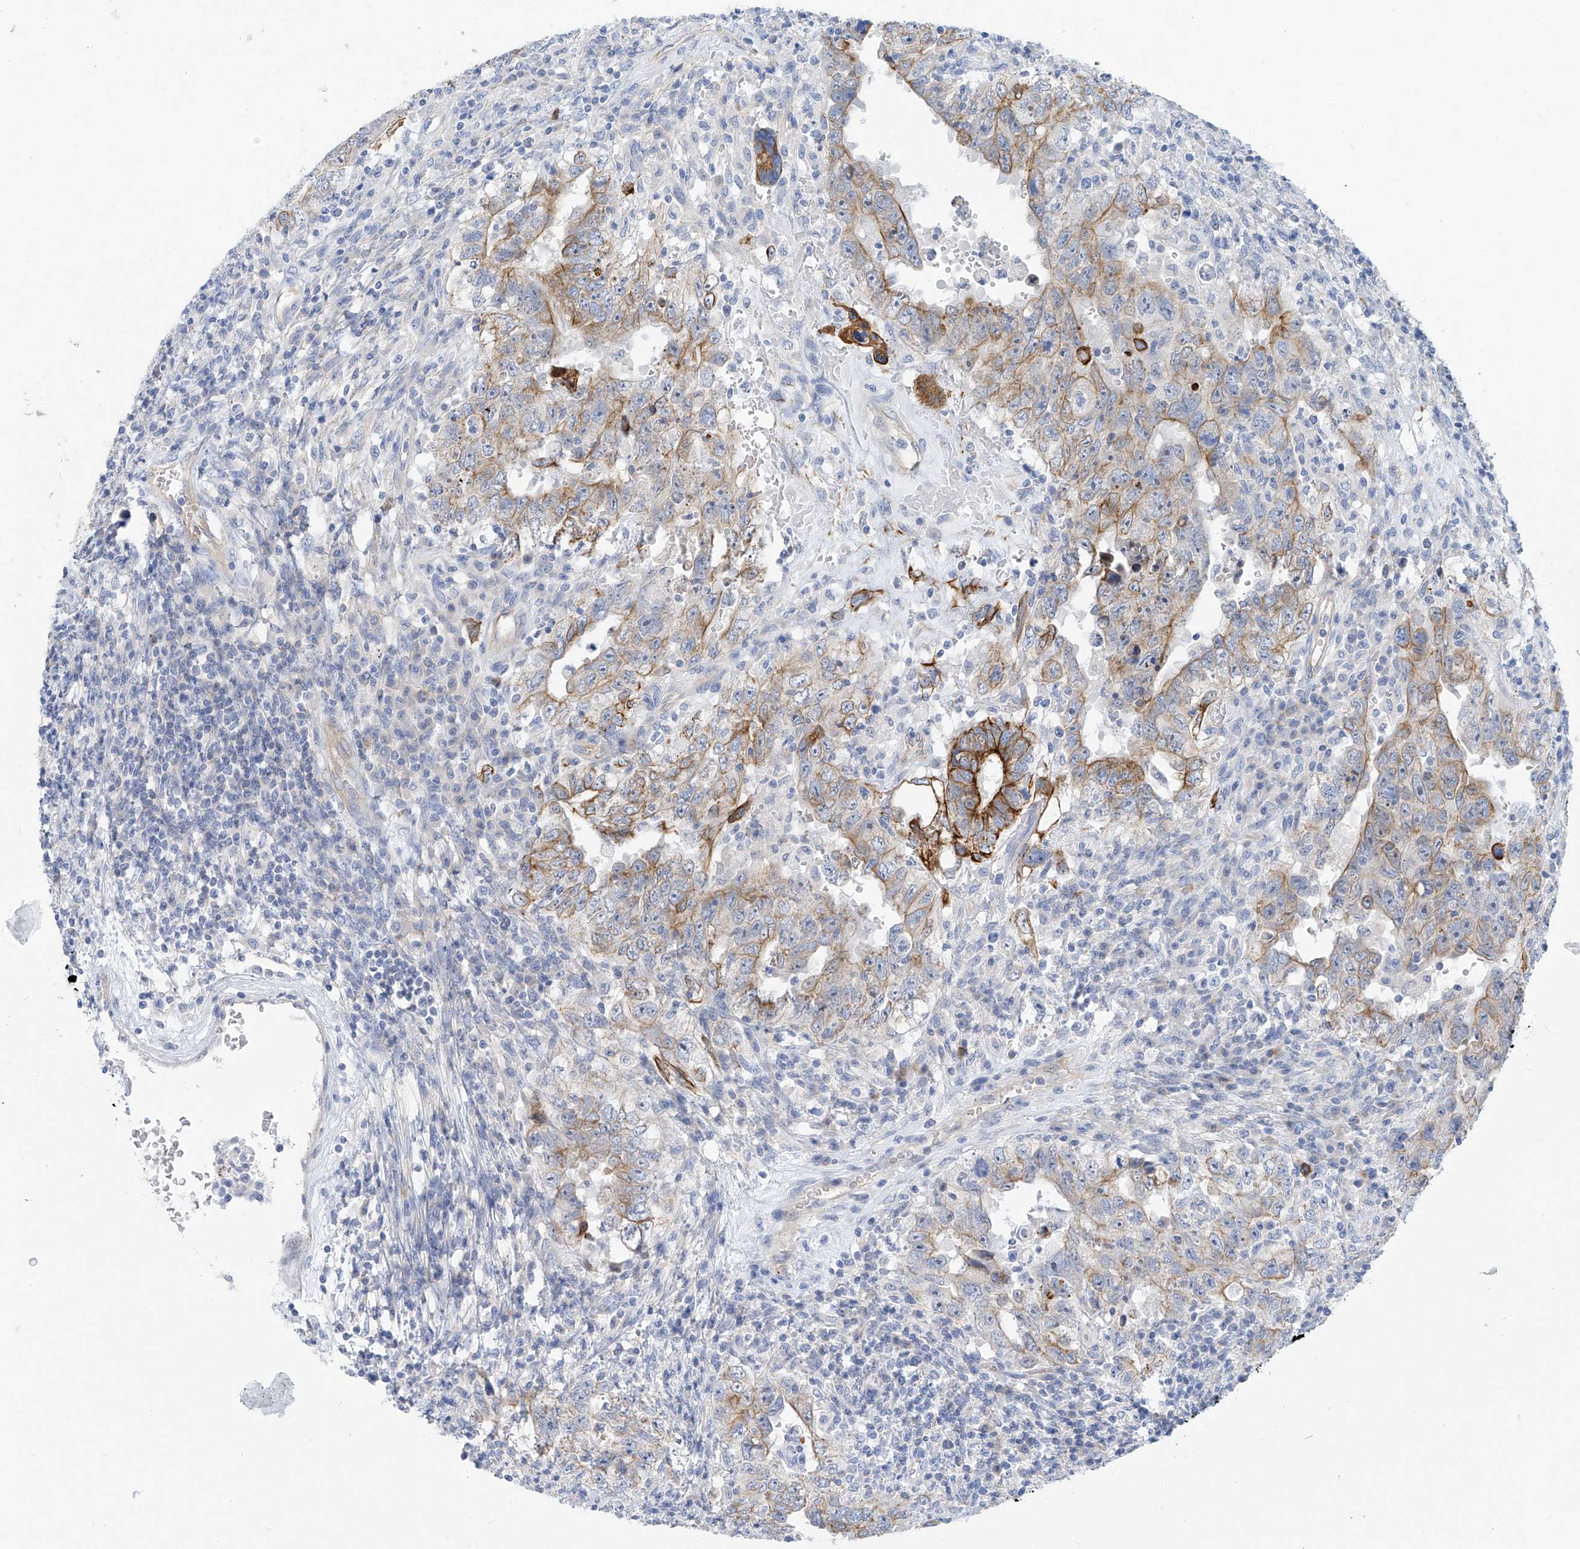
{"staining": {"intensity": "moderate", "quantity": "25%-75%", "location": "cytoplasmic/membranous"}, "tissue": "testis cancer", "cell_type": "Tumor cells", "image_type": "cancer", "snomed": [{"axis": "morphology", "description": "Carcinoma, Embryonal, NOS"}, {"axis": "topography", "description": "Testis"}], "caption": "Human testis cancer (embryonal carcinoma) stained with a protein marker reveals moderate staining in tumor cells.", "gene": "PIK3C2B", "patient": {"sex": "male", "age": 26}}